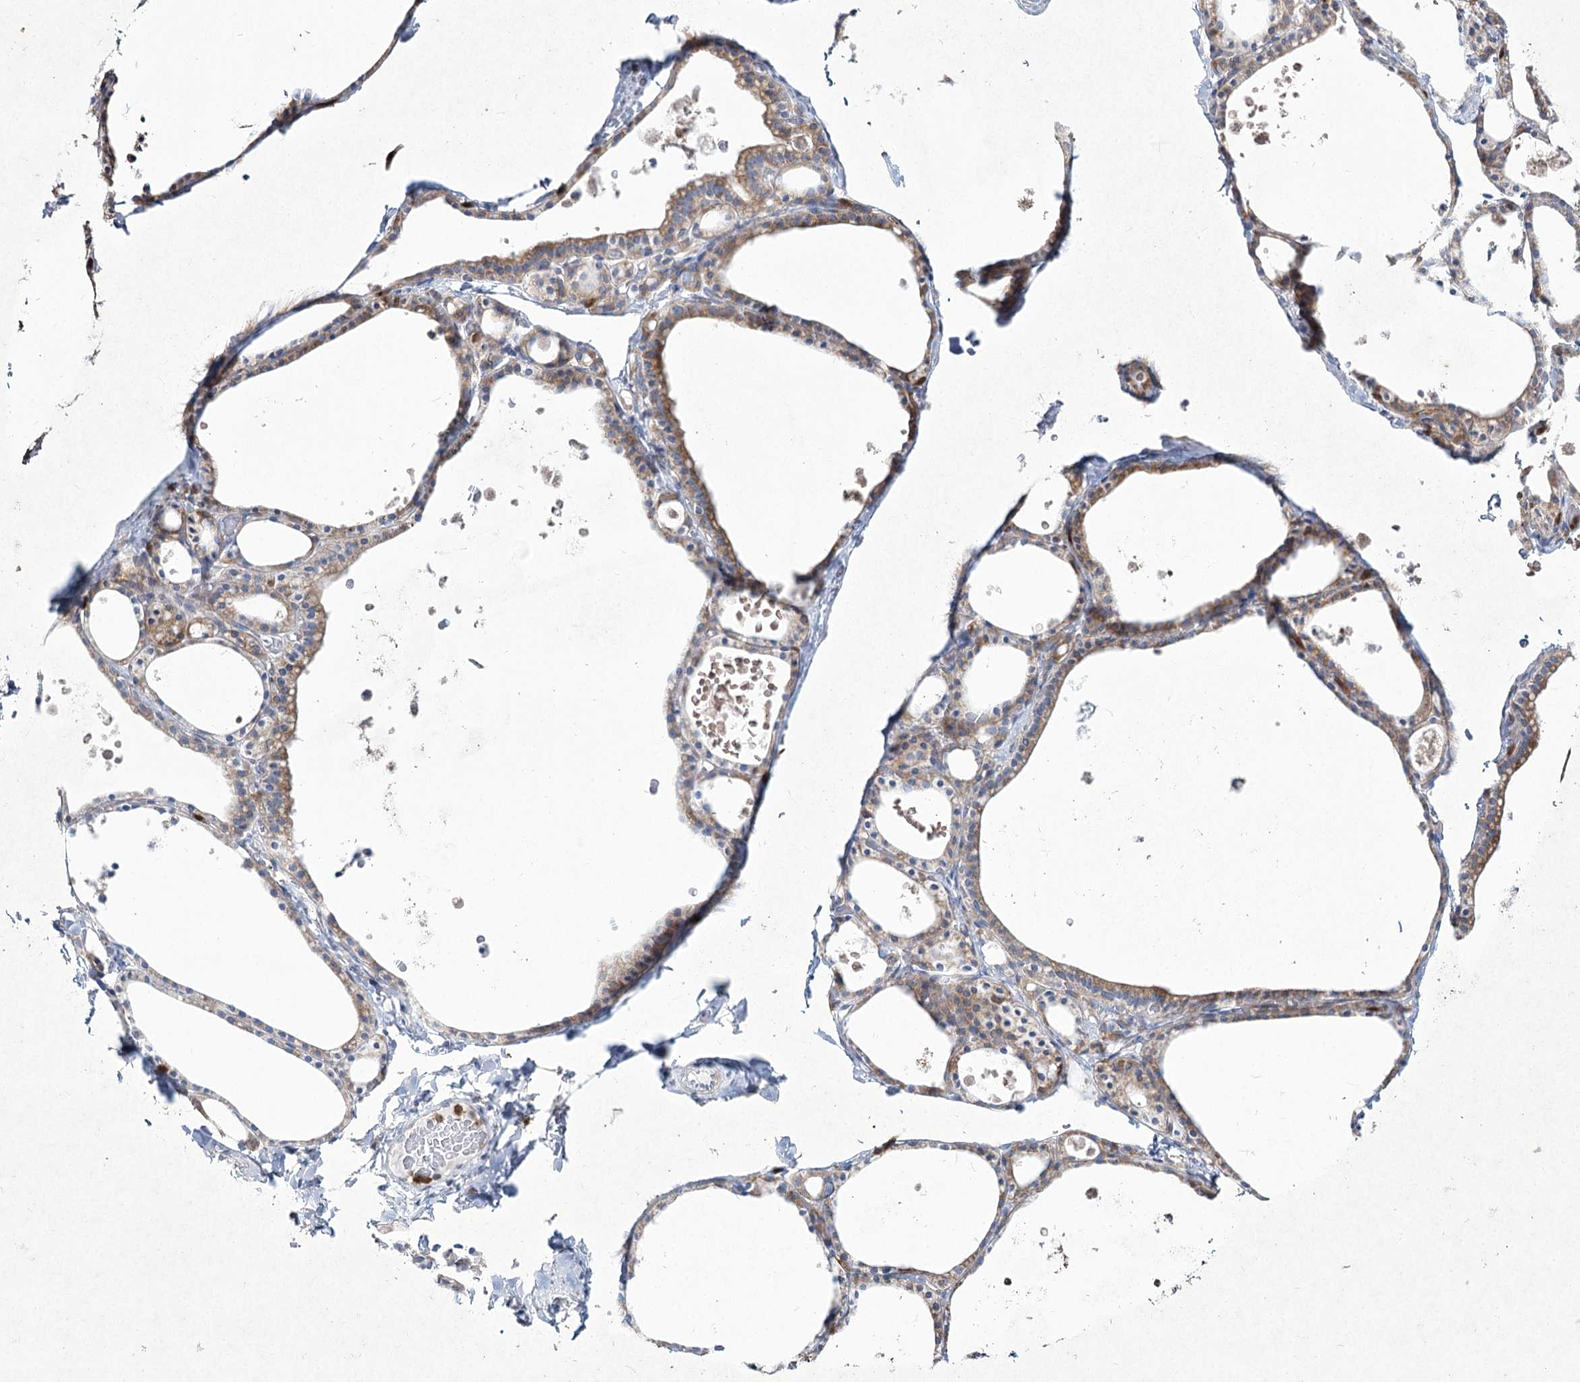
{"staining": {"intensity": "moderate", "quantity": "25%-75%", "location": "cytoplasmic/membranous"}, "tissue": "thyroid gland", "cell_type": "Glandular cells", "image_type": "normal", "snomed": [{"axis": "morphology", "description": "Normal tissue, NOS"}, {"axis": "topography", "description": "Thyroid gland"}], "caption": "Immunohistochemical staining of unremarkable thyroid gland exhibits 25%-75% levels of moderate cytoplasmic/membranous protein staining in about 25%-75% of glandular cells. (Brightfield microscopy of DAB IHC at high magnification).", "gene": "NIPAL4", "patient": {"sex": "male", "age": 56}}